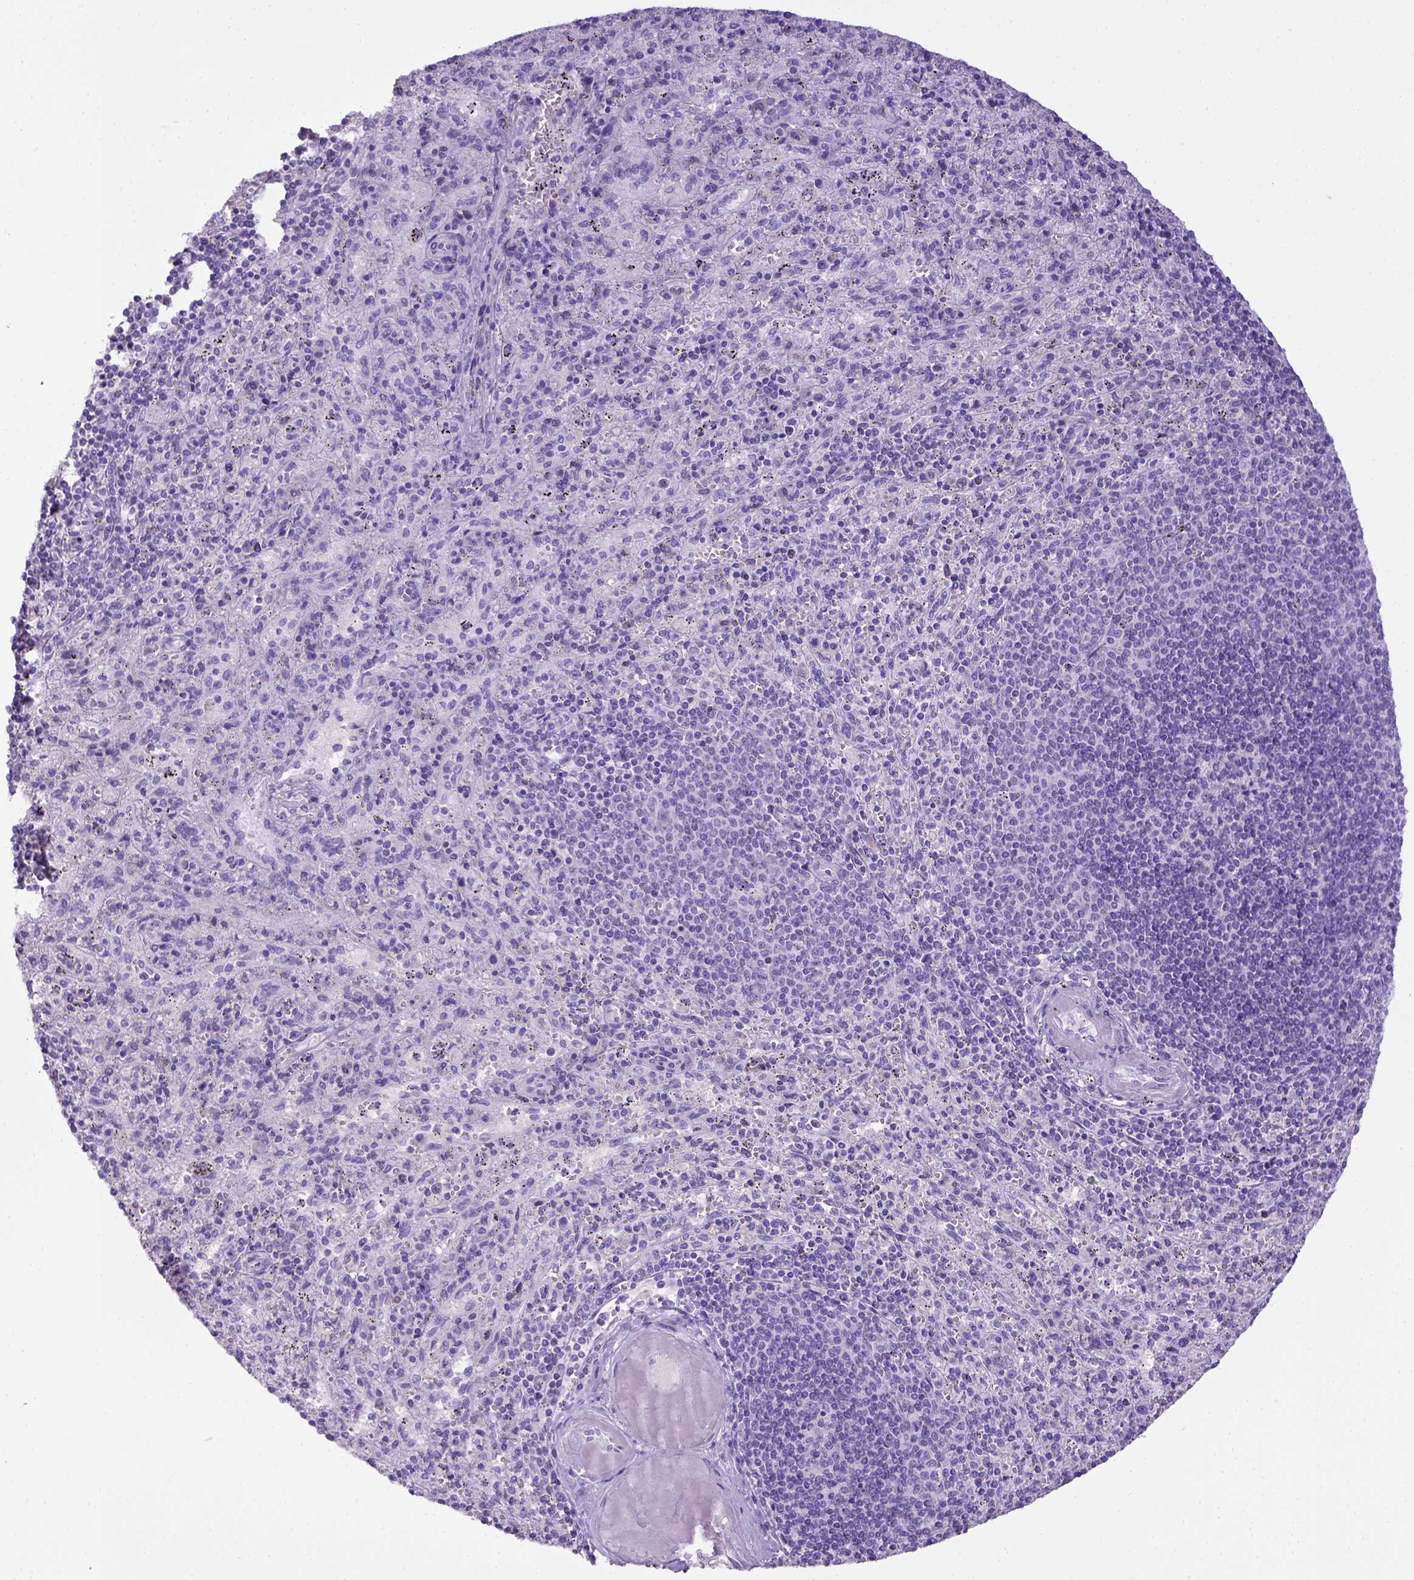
{"staining": {"intensity": "negative", "quantity": "none", "location": "none"}, "tissue": "spleen", "cell_type": "Cells in red pulp", "image_type": "normal", "snomed": [{"axis": "morphology", "description": "Normal tissue, NOS"}, {"axis": "topography", "description": "Spleen"}], "caption": "The image reveals no significant staining in cells in red pulp of spleen.", "gene": "ITIH4", "patient": {"sex": "male", "age": 57}}